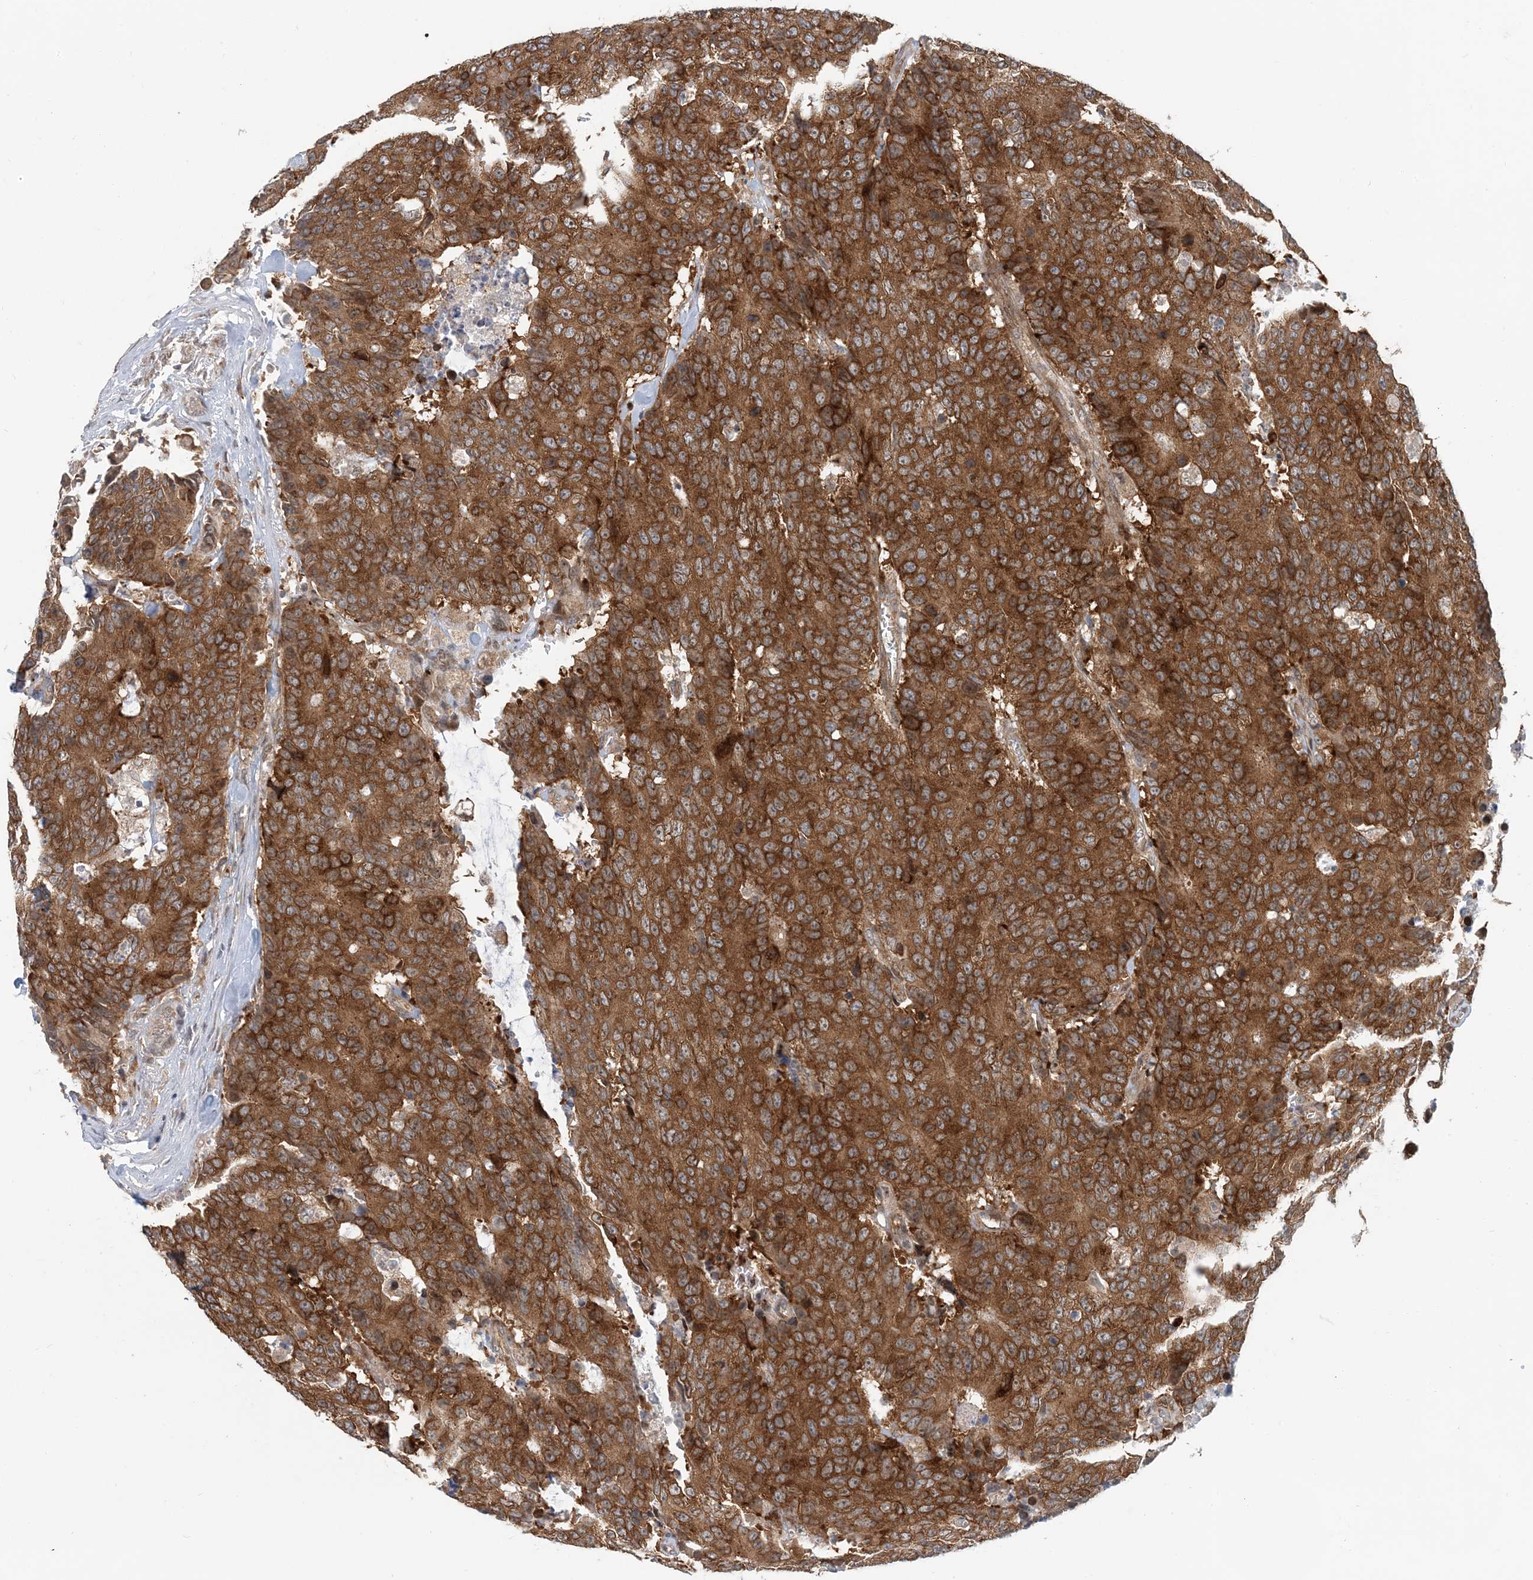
{"staining": {"intensity": "strong", "quantity": ">75%", "location": "cytoplasmic/membranous"}, "tissue": "colorectal cancer", "cell_type": "Tumor cells", "image_type": "cancer", "snomed": [{"axis": "morphology", "description": "Adenocarcinoma, NOS"}, {"axis": "topography", "description": "Colon"}], "caption": "There is high levels of strong cytoplasmic/membranous positivity in tumor cells of colorectal adenocarcinoma, as demonstrated by immunohistochemical staining (brown color).", "gene": "ATP13A2", "patient": {"sex": "female", "age": 86}}